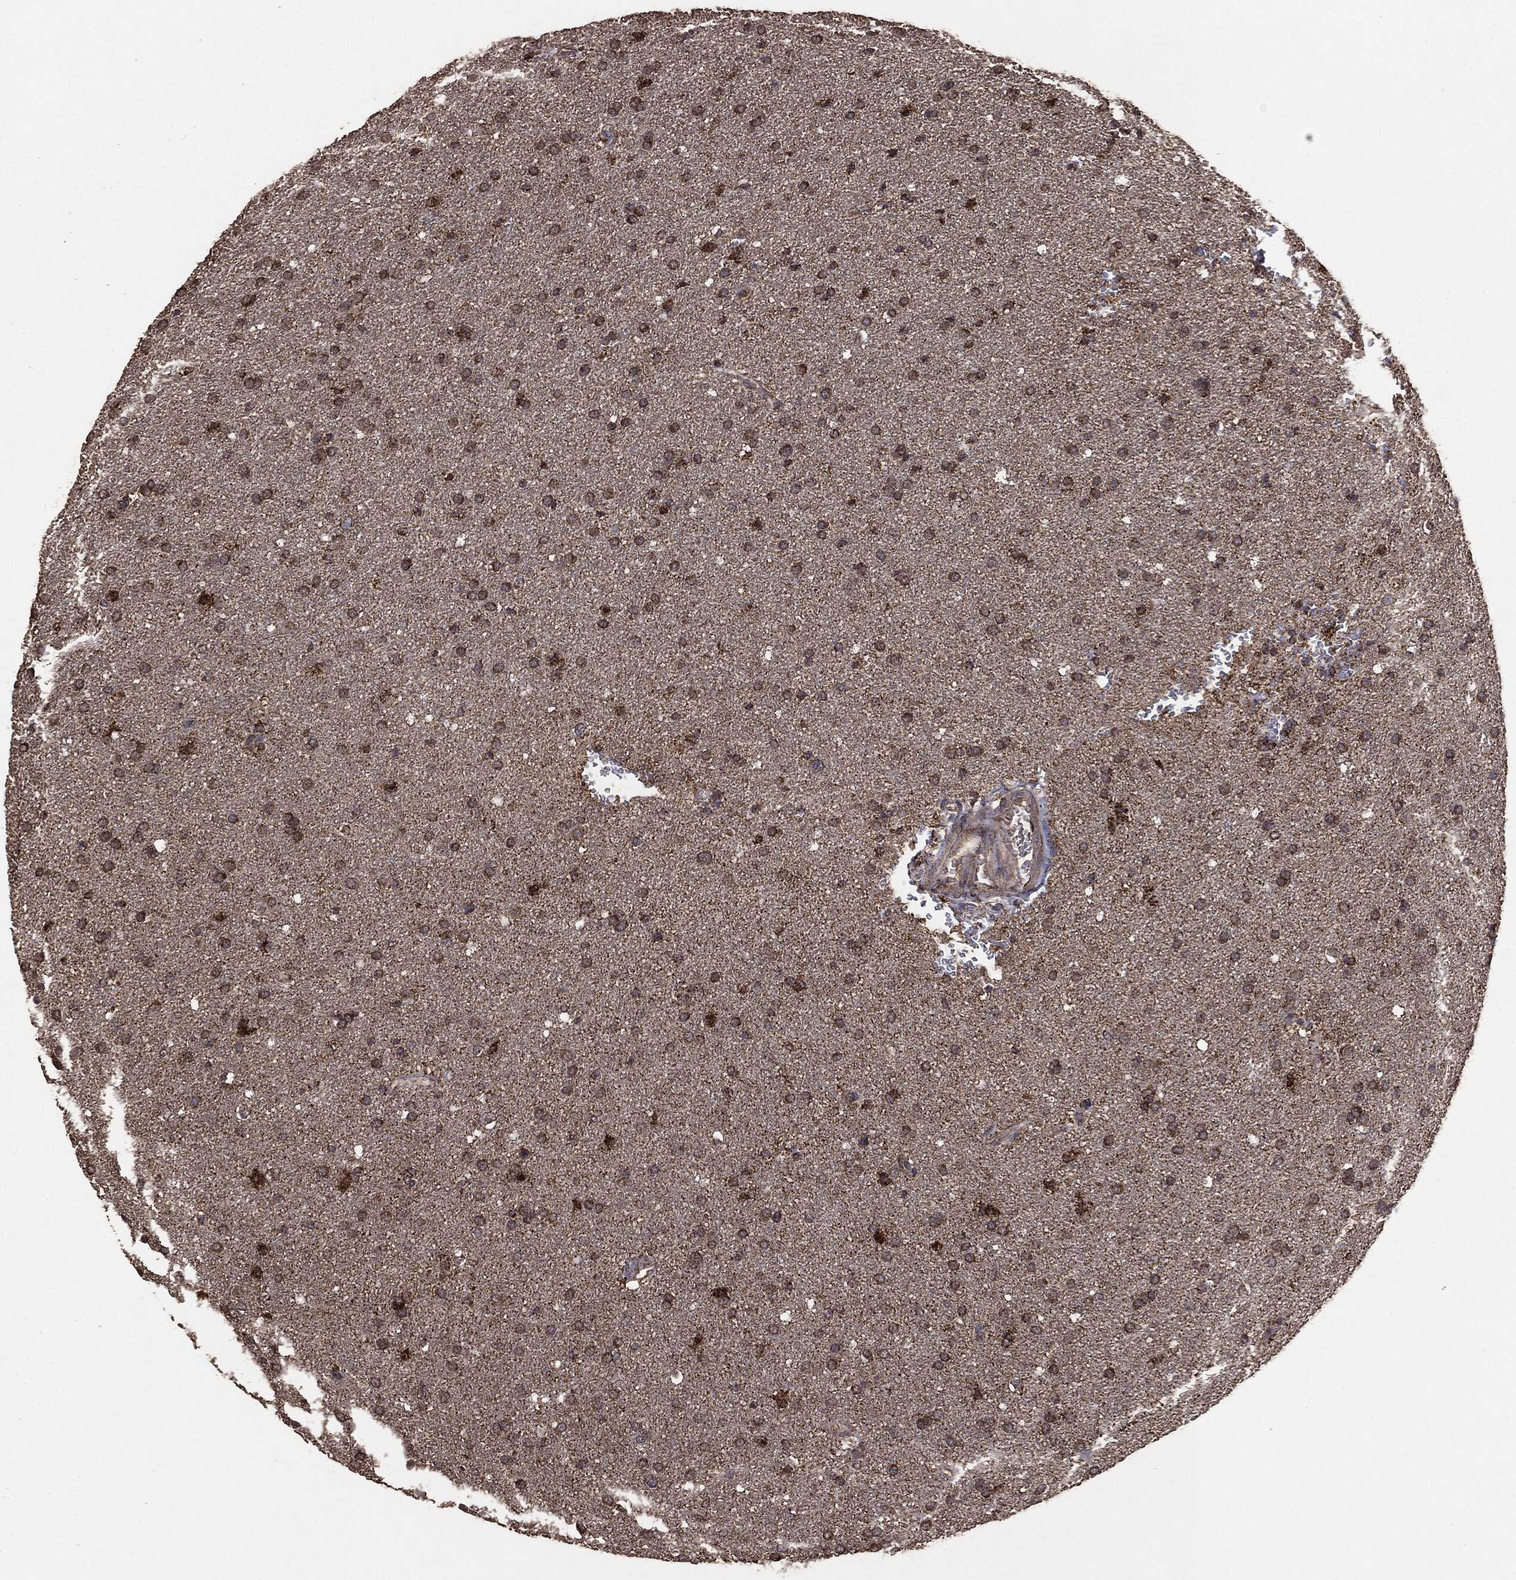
{"staining": {"intensity": "strong", "quantity": ">75%", "location": "cytoplasmic/membranous"}, "tissue": "glioma", "cell_type": "Tumor cells", "image_type": "cancer", "snomed": [{"axis": "morphology", "description": "Glioma, malignant, Low grade"}, {"axis": "topography", "description": "Brain"}], "caption": "A brown stain highlights strong cytoplasmic/membranous positivity of a protein in human glioma tumor cells.", "gene": "MTOR", "patient": {"sex": "female", "age": 37}}